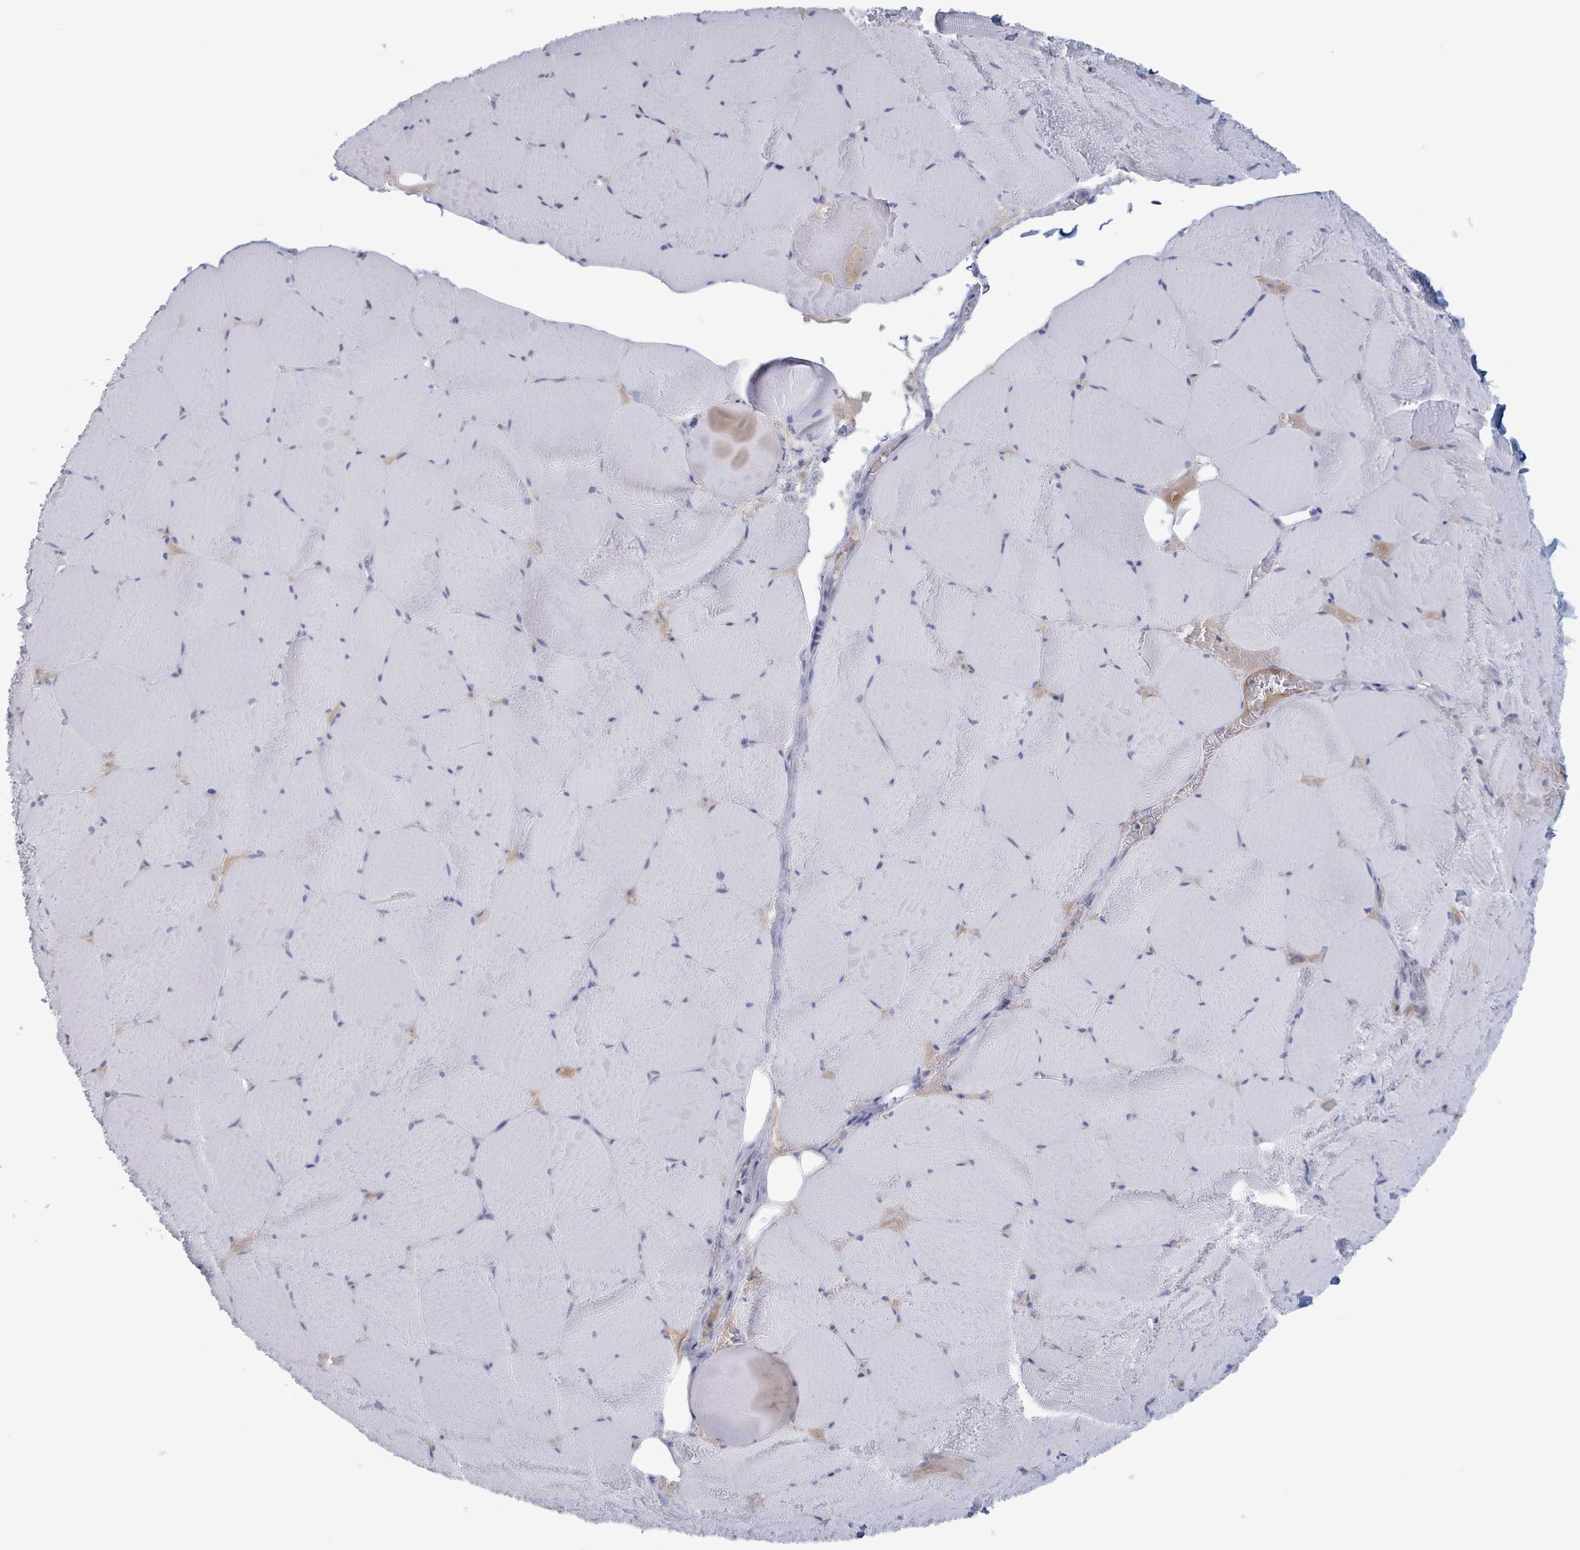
{"staining": {"intensity": "negative", "quantity": "none", "location": "none"}, "tissue": "skeletal muscle", "cell_type": "Myocytes", "image_type": "normal", "snomed": [{"axis": "morphology", "description": "Normal tissue, NOS"}, {"axis": "topography", "description": "Skeletal muscle"}, {"axis": "topography", "description": "Head-Neck"}], "caption": "Protein analysis of normal skeletal muscle displays no significant expression in myocytes.", "gene": "KLK4", "patient": {"sex": "male", "age": 66}}